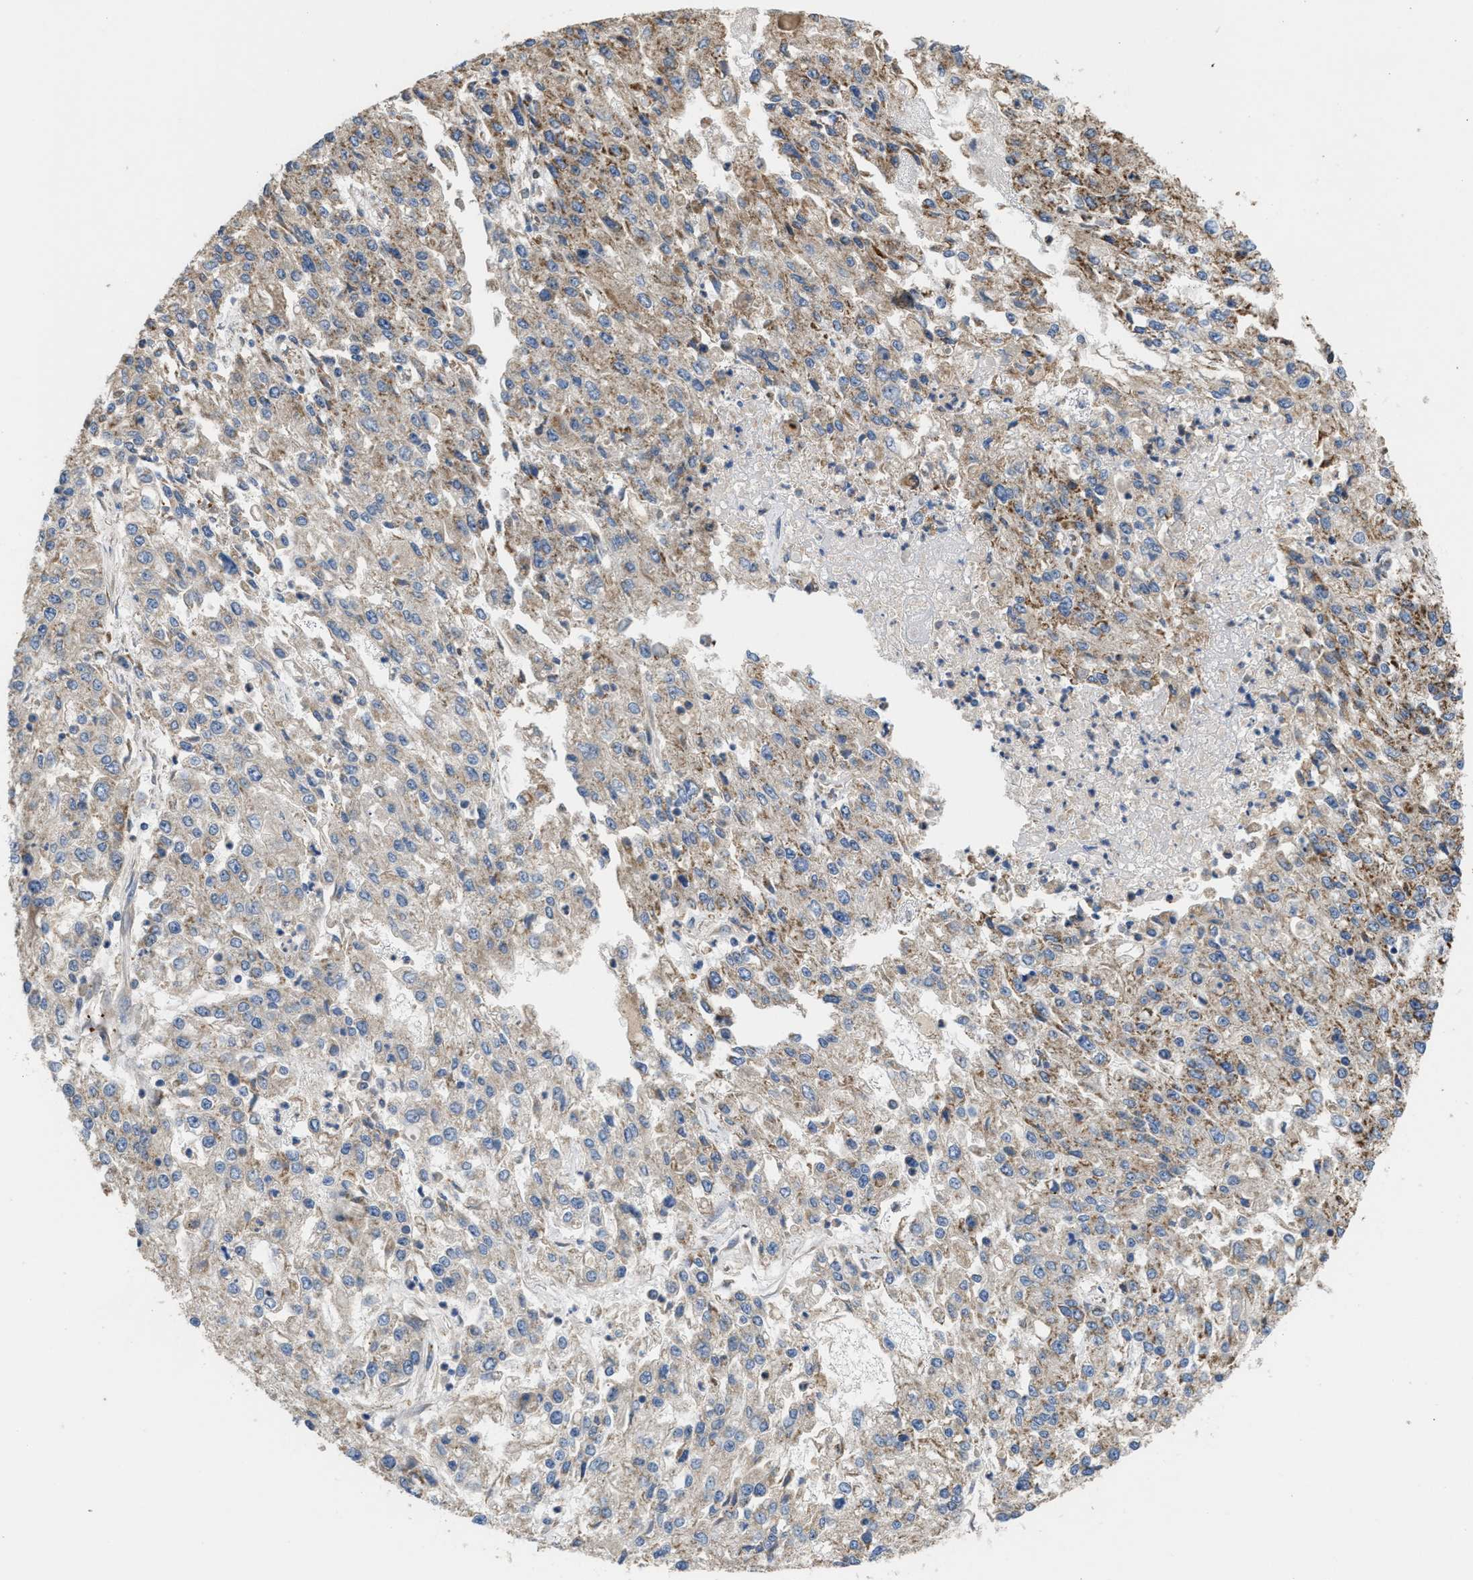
{"staining": {"intensity": "moderate", "quantity": "<25%", "location": "cytoplasmic/membranous"}, "tissue": "endometrial cancer", "cell_type": "Tumor cells", "image_type": "cancer", "snomed": [{"axis": "morphology", "description": "Adenocarcinoma, NOS"}, {"axis": "topography", "description": "Endometrium"}], "caption": "Moderate cytoplasmic/membranous expression for a protein is present in about <25% of tumor cells of endometrial cancer using IHC.", "gene": "TACO1", "patient": {"sex": "female", "age": 49}}